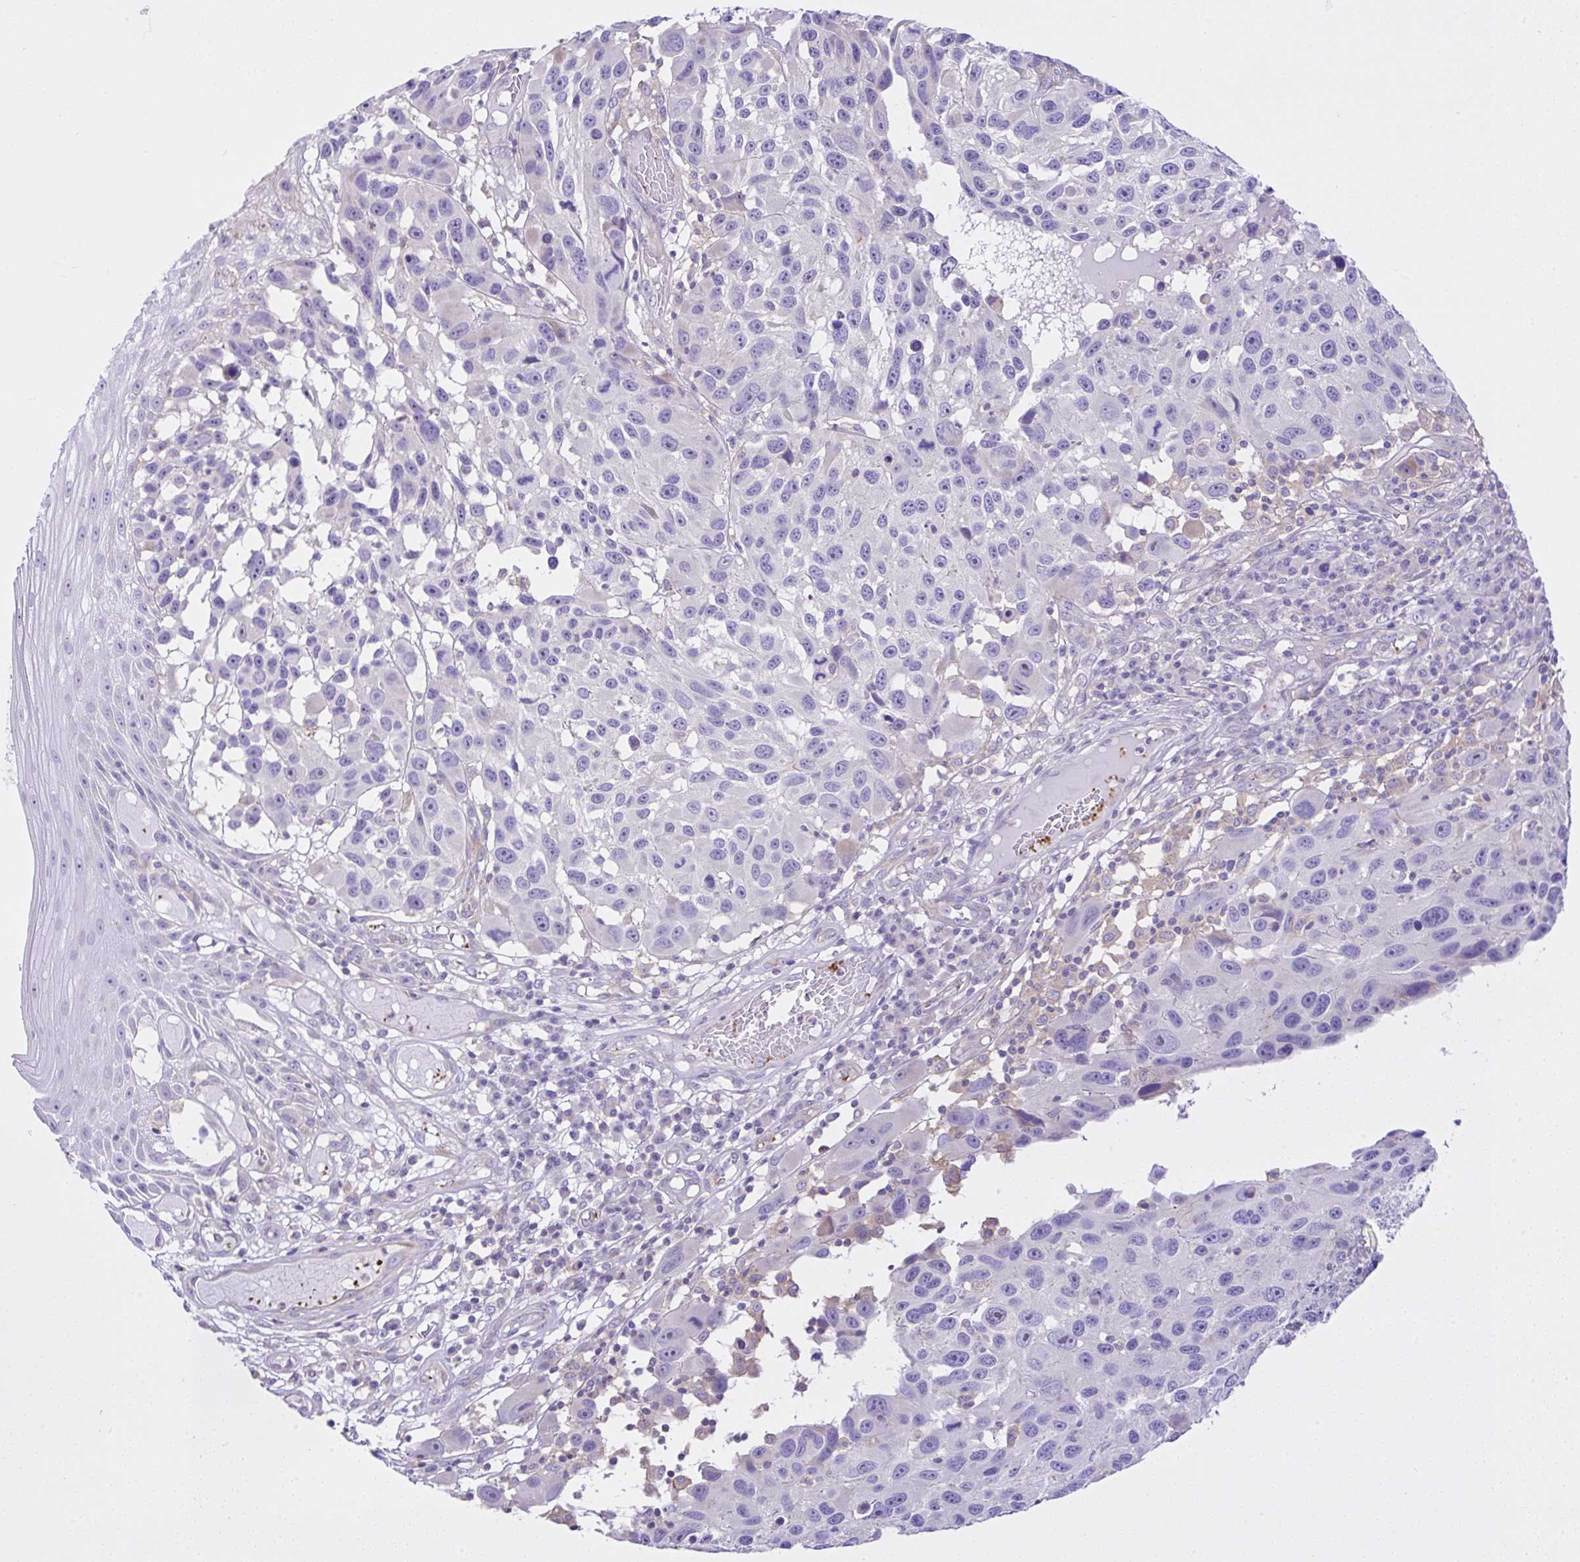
{"staining": {"intensity": "negative", "quantity": "none", "location": "none"}, "tissue": "melanoma", "cell_type": "Tumor cells", "image_type": "cancer", "snomed": [{"axis": "morphology", "description": "Malignant melanoma, NOS"}, {"axis": "topography", "description": "Skin"}], "caption": "Immunohistochemistry (IHC) of malignant melanoma displays no staining in tumor cells.", "gene": "CCDC142", "patient": {"sex": "male", "age": 53}}